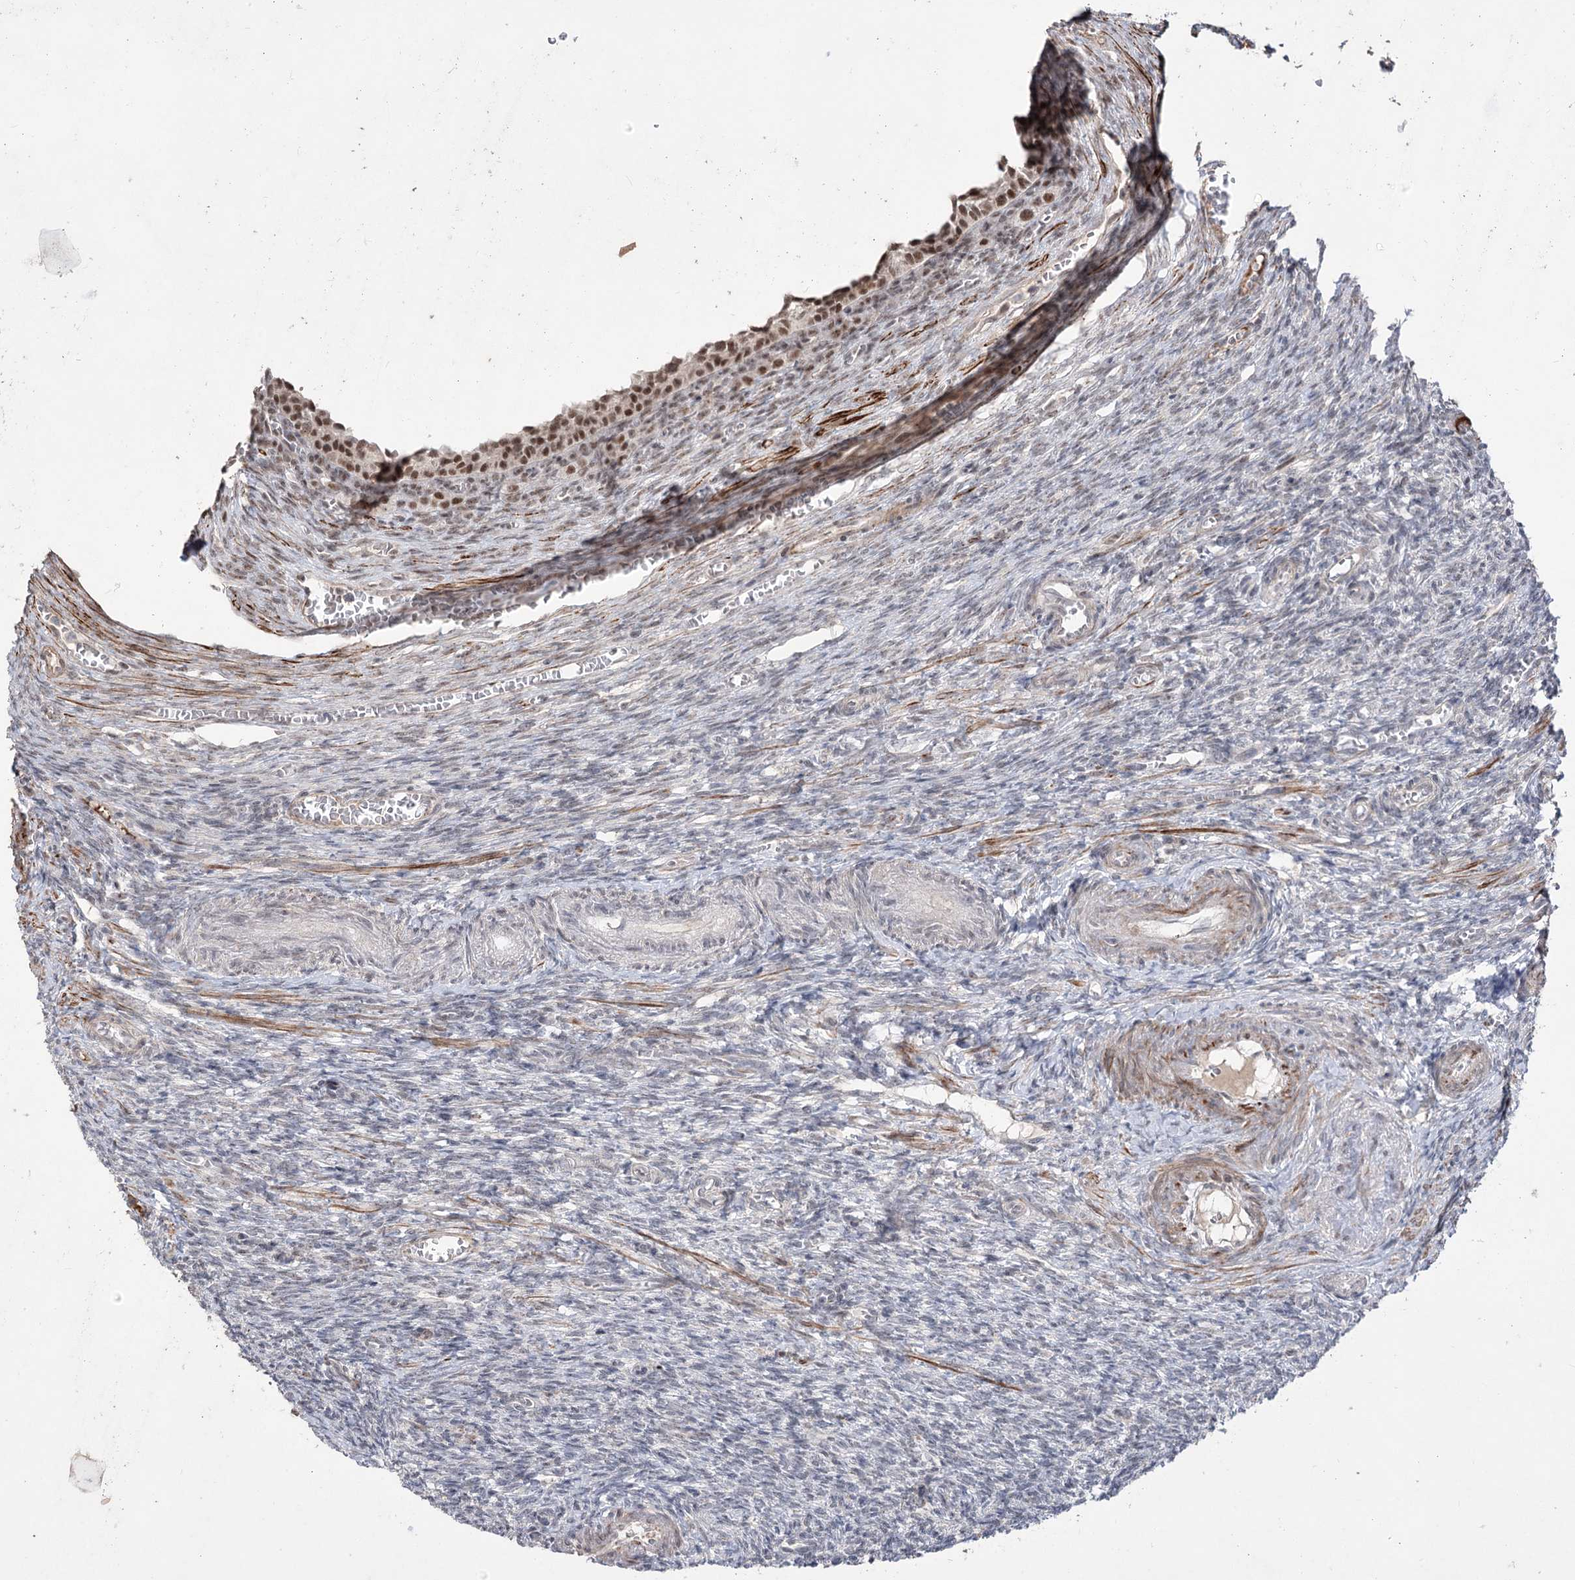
{"staining": {"intensity": "negative", "quantity": "none", "location": "none"}, "tissue": "ovary", "cell_type": "Follicle cells", "image_type": "normal", "snomed": [{"axis": "morphology", "description": "Normal tissue, NOS"}, {"axis": "topography", "description": "Ovary"}], "caption": "The immunohistochemistry (IHC) photomicrograph has no significant expression in follicle cells of ovary. Brightfield microscopy of immunohistochemistry stained with DAB (3,3'-diaminobenzidine) (brown) and hematoxylin (blue), captured at high magnification.", "gene": "ZSCAN23", "patient": {"sex": "female", "age": 27}}